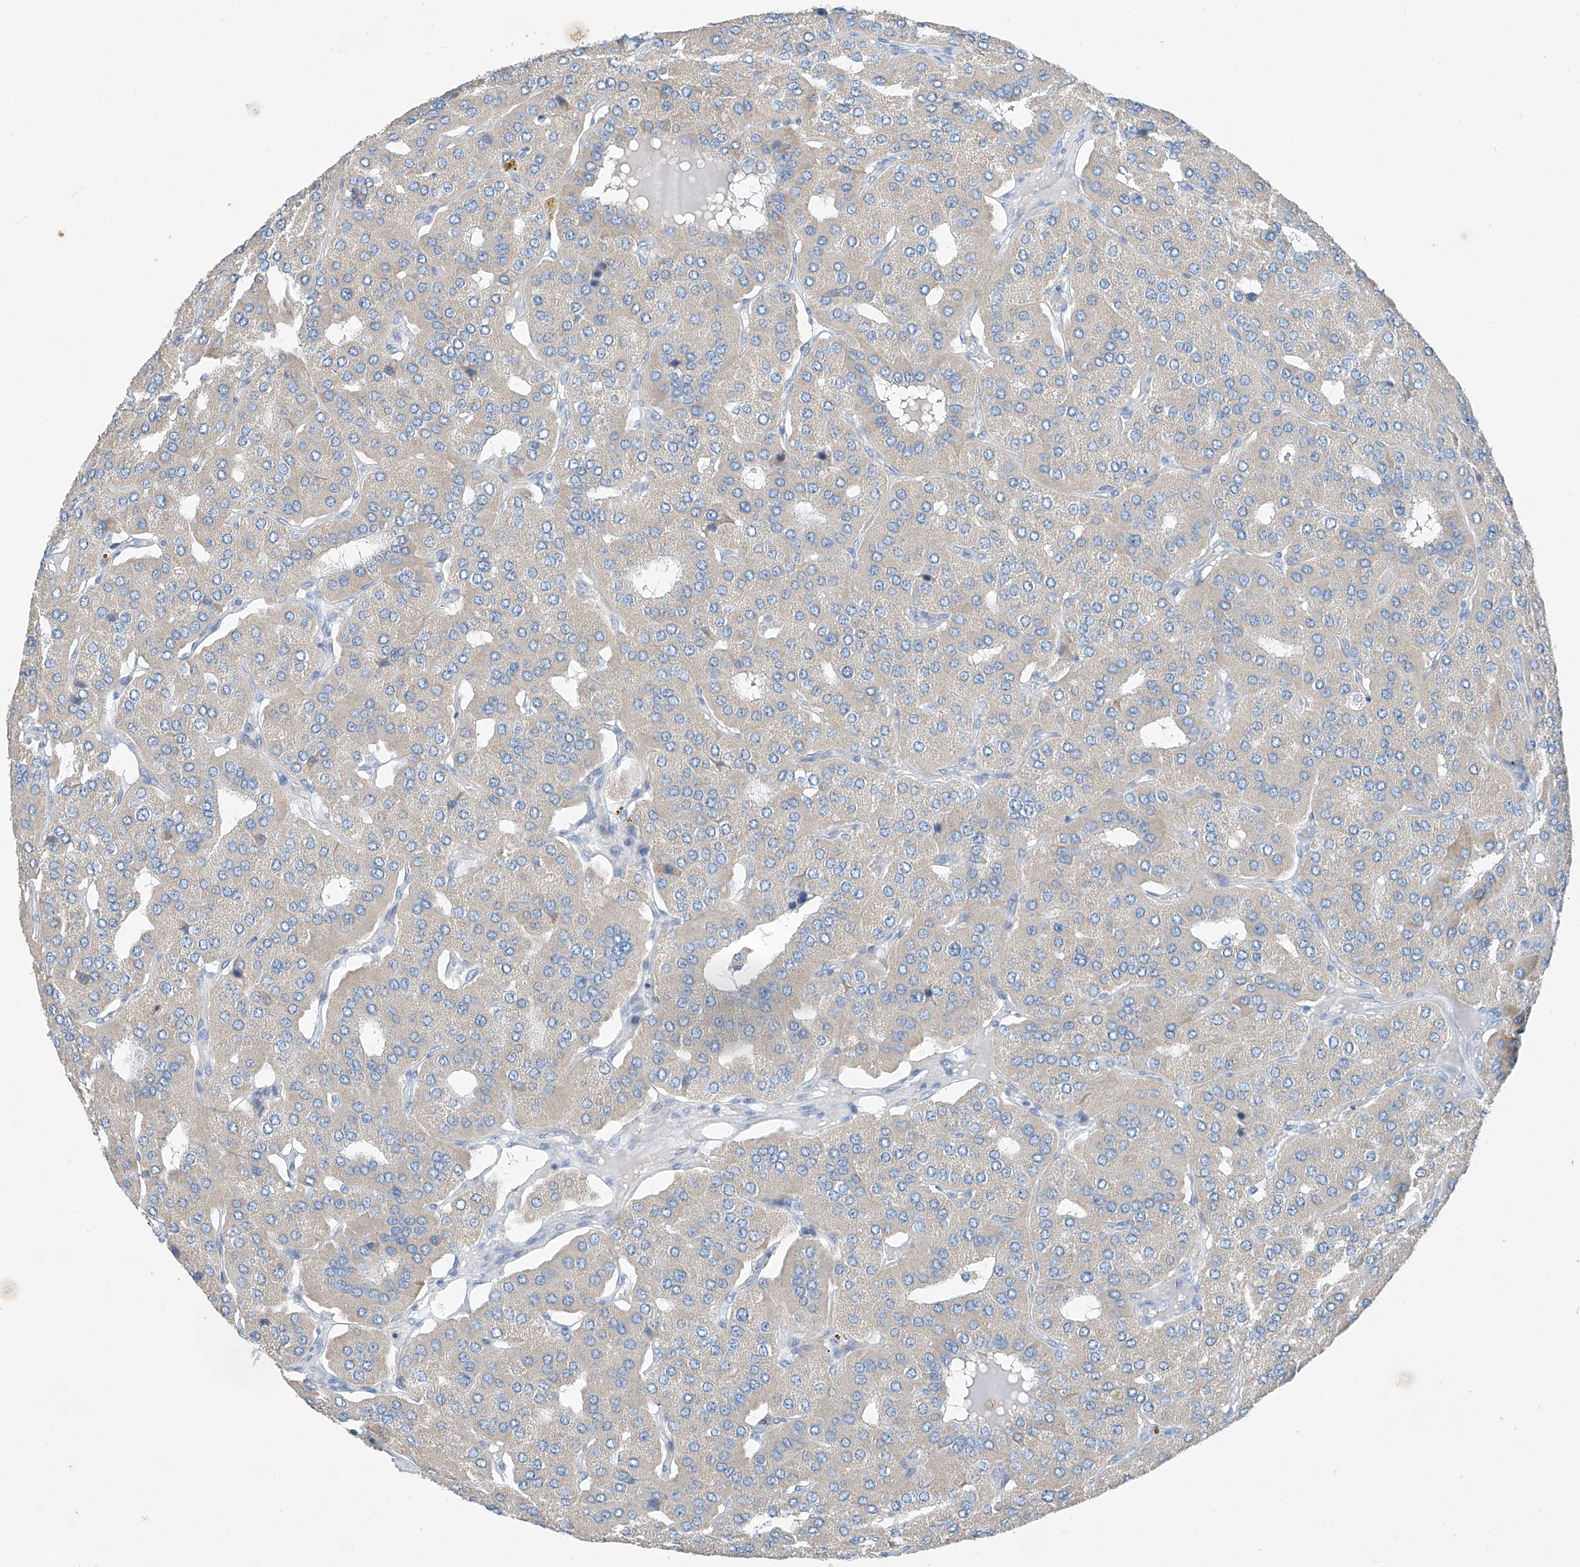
{"staining": {"intensity": "negative", "quantity": "none", "location": "none"}, "tissue": "parathyroid gland", "cell_type": "Glandular cells", "image_type": "normal", "snomed": [{"axis": "morphology", "description": "Normal tissue, NOS"}, {"axis": "morphology", "description": "Adenoma, NOS"}, {"axis": "topography", "description": "Parathyroid gland"}], "caption": "Image shows no protein positivity in glandular cells of benign parathyroid gland. (Stains: DAB immunohistochemistry (IHC) with hematoxylin counter stain, Microscopy: brightfield microscopy at high magnification).", "gene": "MDGA1", "patient": {"sex": "female", "age": 86}}